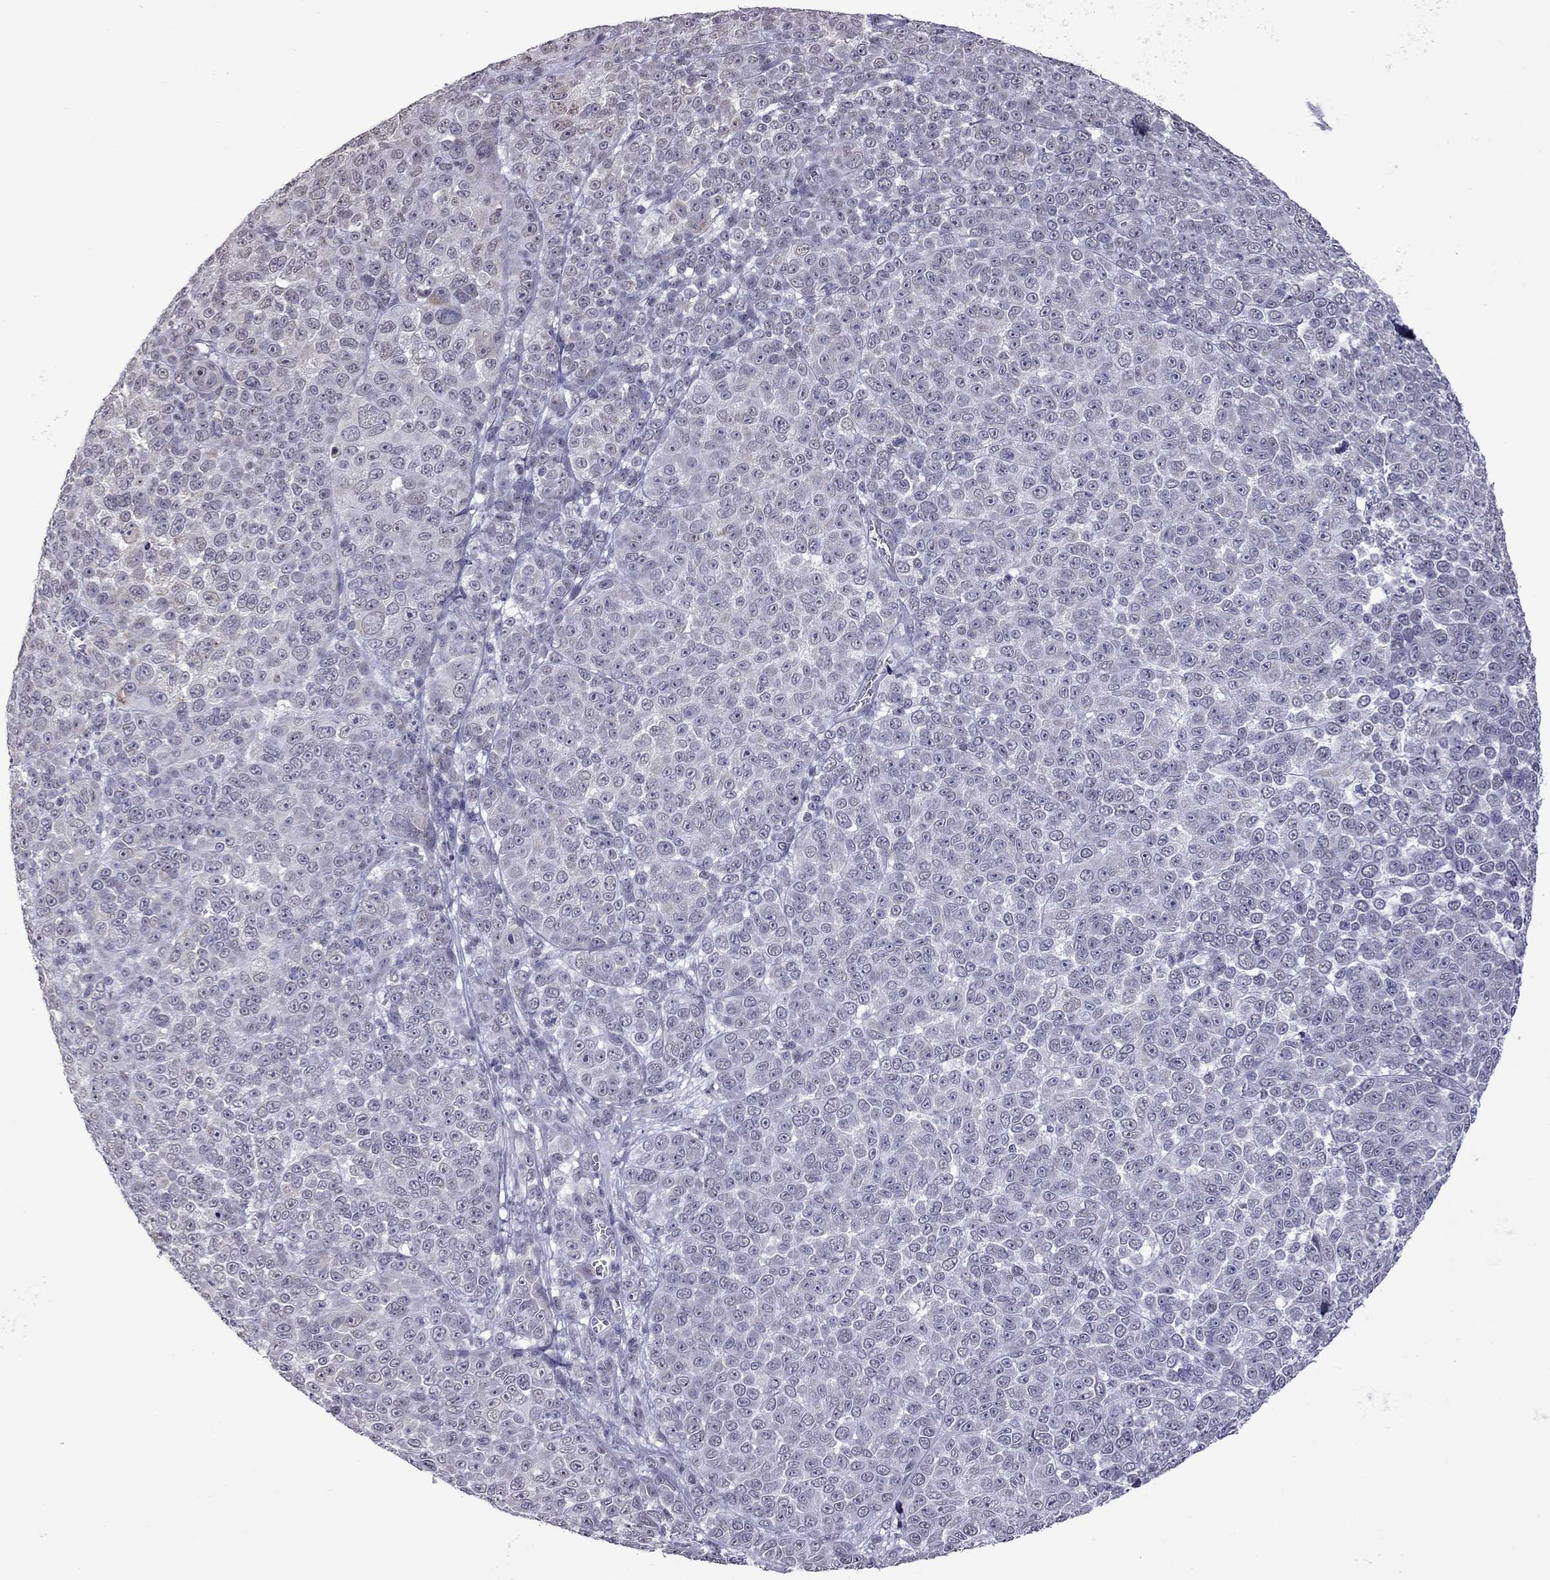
{"staining": {"intensity": "negative", "quantity": "none", "location": "none"}, "tissue": "melanoma", "cell_type": "Tumor cells", "image_type": "cancer", "snomed": [{"axis": "morphology", "description": "Malignant melanoma, NOS"}, {"axis": "topography", "description": "Skin"}], "caption": "This is an immunohistochemistry photomicrograph of melanoma. There is no expression in tumor cells.", "gene": "PPP1R3A", "patient": {"sex": "female", "age": 95}}